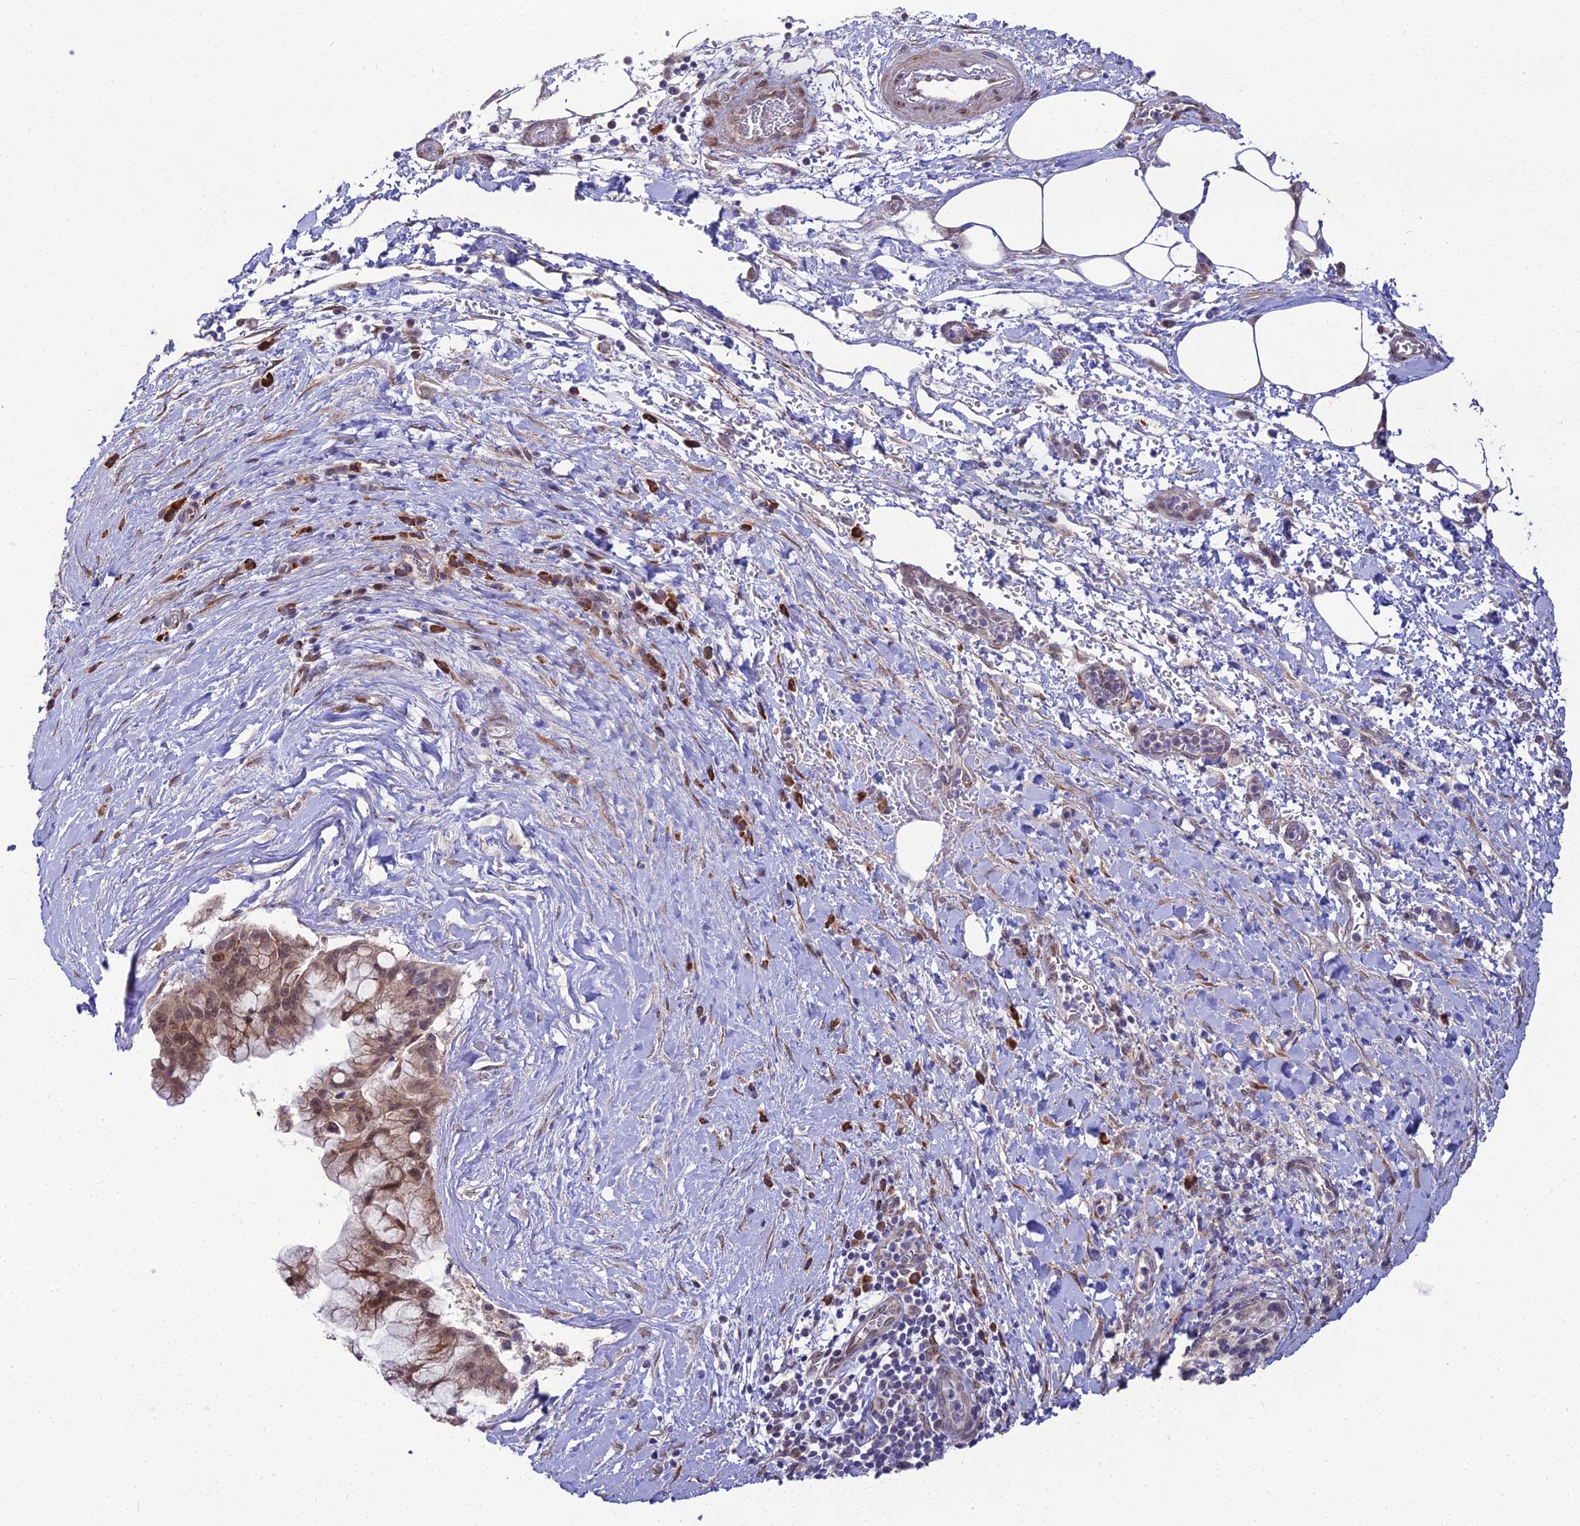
{"staining": {"intensity": "moderate", "quantity": "25%-75%", "location": "cytoplasmic/membranous"}, "tissue": "pancreatic cancer", "cell_type": "Tumor cells", "image_type": "cancer", "snomed": [{"axis": "morphology", "description": "Adenocarcinoma, NOS"}, {"axis": "topography", "description": "Pancreas"}], "caption": "Immunohistochemistry image of human pancreatic adenocarcinoma stained for a protein (brown), which reveals medium levels of moderate cytoplasmic/membranous expression in approximately 25%-75% of tumor cells.", "gene": "TROAP", "patient": {"sex": "male", "age": 73}}